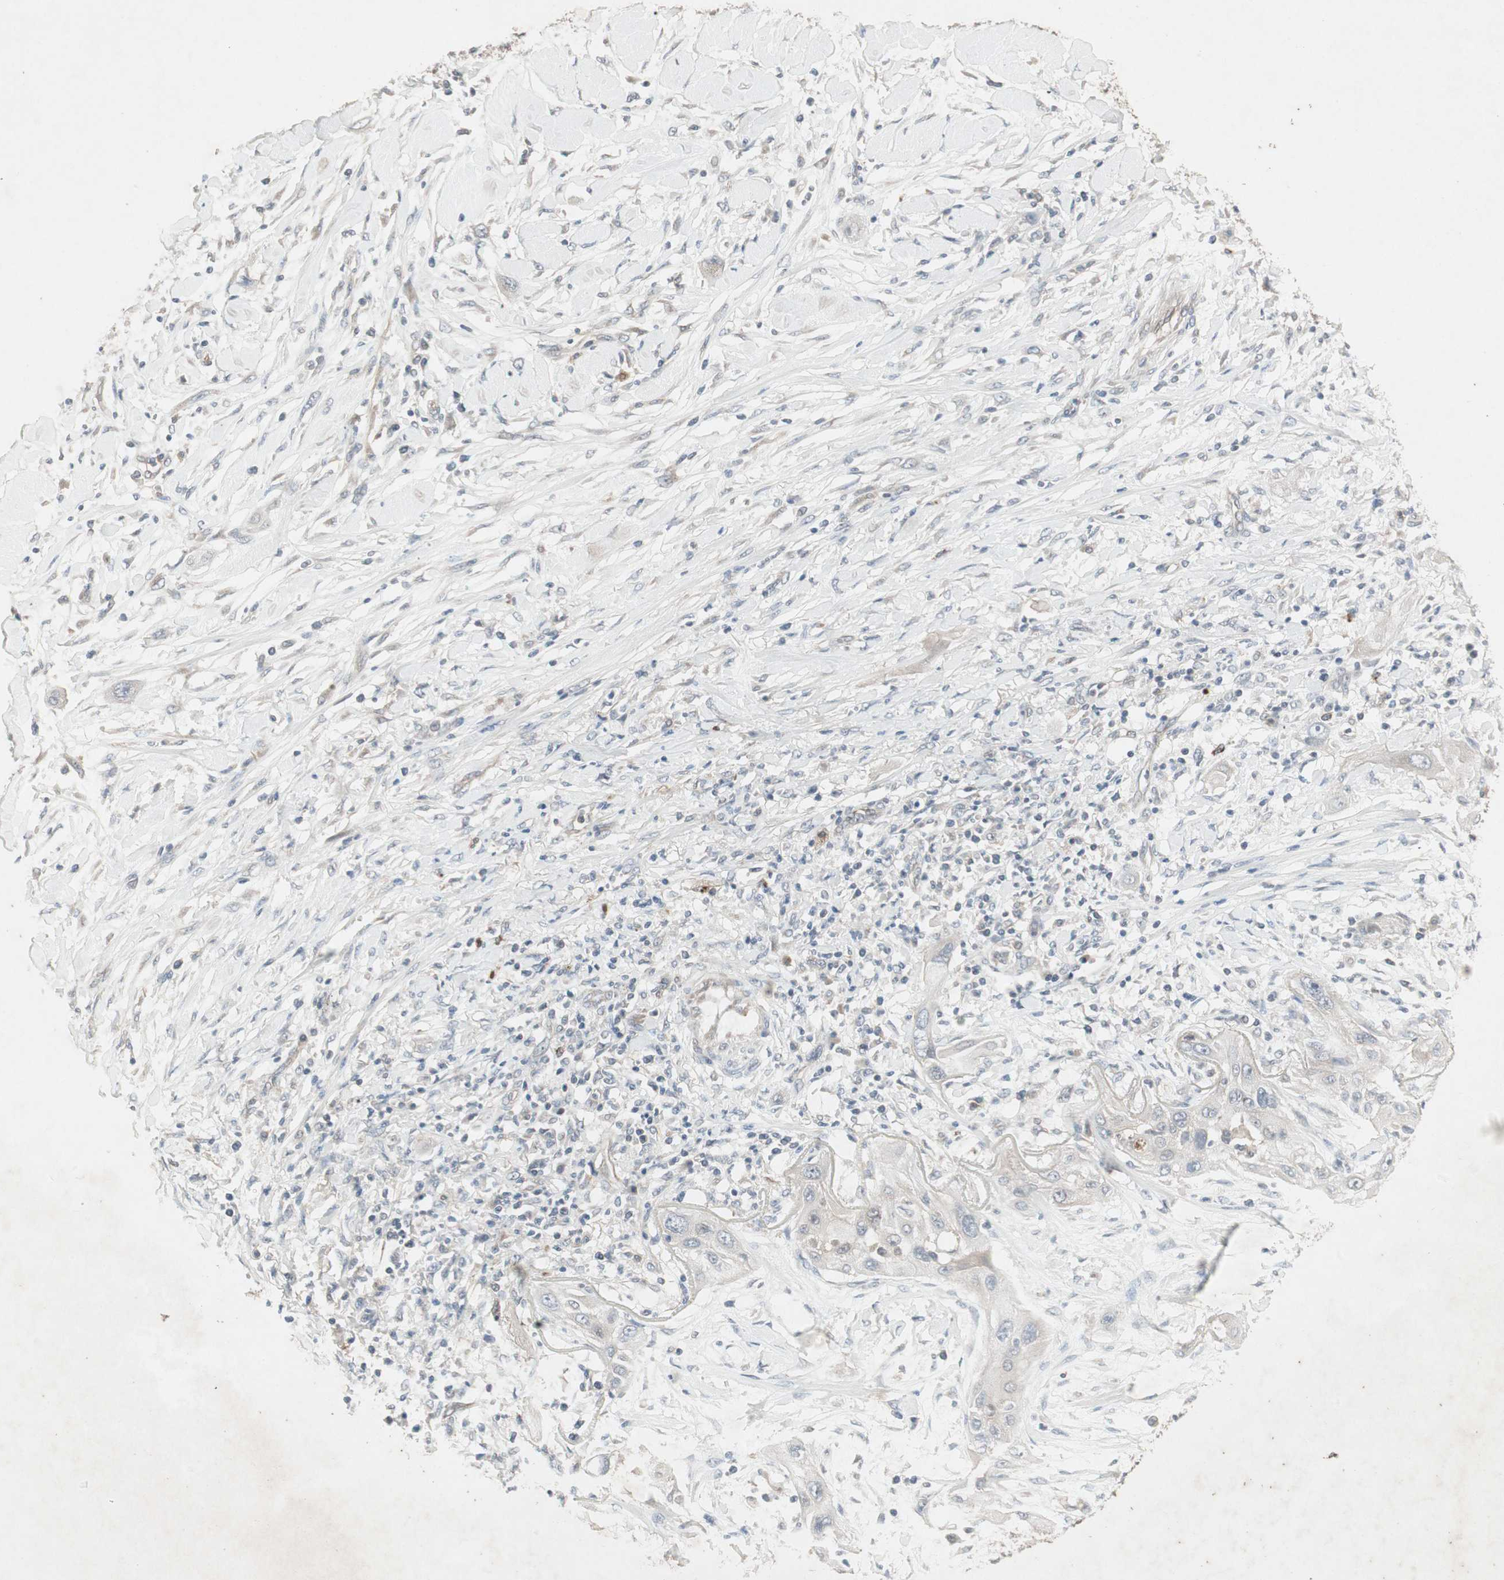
{"staining": {"intensity": "negative", "quantity": "none", "location": "none"}, "tissue": "lung cancer", "cell_type": "Tumor cells", "image_type": "cancer", "snomed": [{"axis": "morphology", "description": "Squamous cell carcinoma, NOS"}, {"axis": "topography", "description": "Lung"}], "caption": "High magnification brightfield microscopy of lung squamous cell carcinoma stained with DAB (3,3'-diaminobenzidine) (brown) and counterstained with hematoxylin (blue): tumor cells show no significant staining.", "gene": "JMJD7-PLA2G4B", "patient": {"sex": "female", "age": 47}}